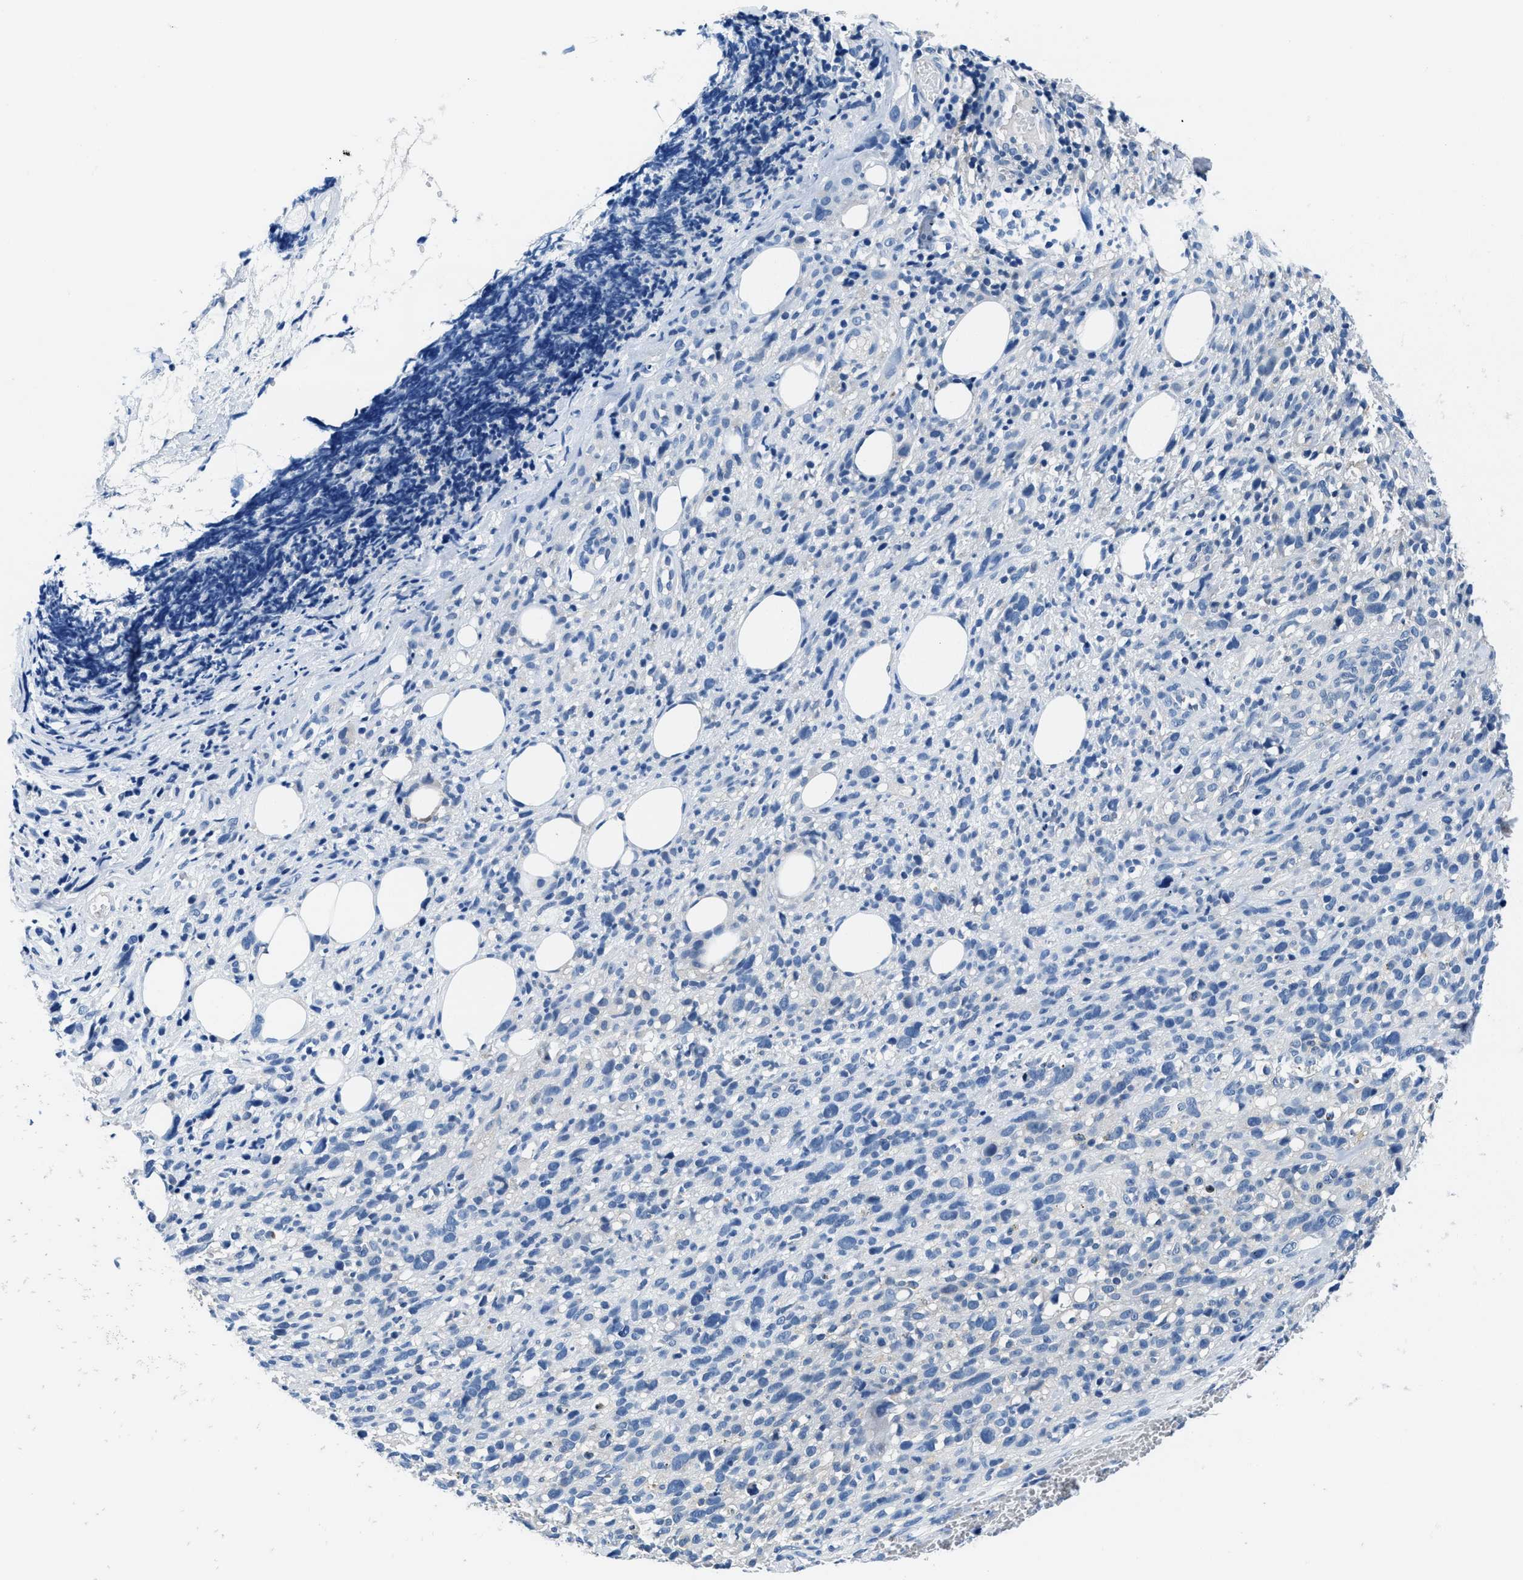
{"staining": {"intensity": "negative", "quantity": "none", "location": "none"}, "tissue": "melanoma", "cell_type": "Tumor cells", "image_type": "cancer", "snomed": [{"axis": "morphology", "description": "Malignant melanoma, NOS"}, {"axis": "topography", "description": "Skin"}], "caption": "There is no significant expression in tumor cells of melanoma.", "gene": "NUDT5", "patient": {"sex": "female", "age": 55}}